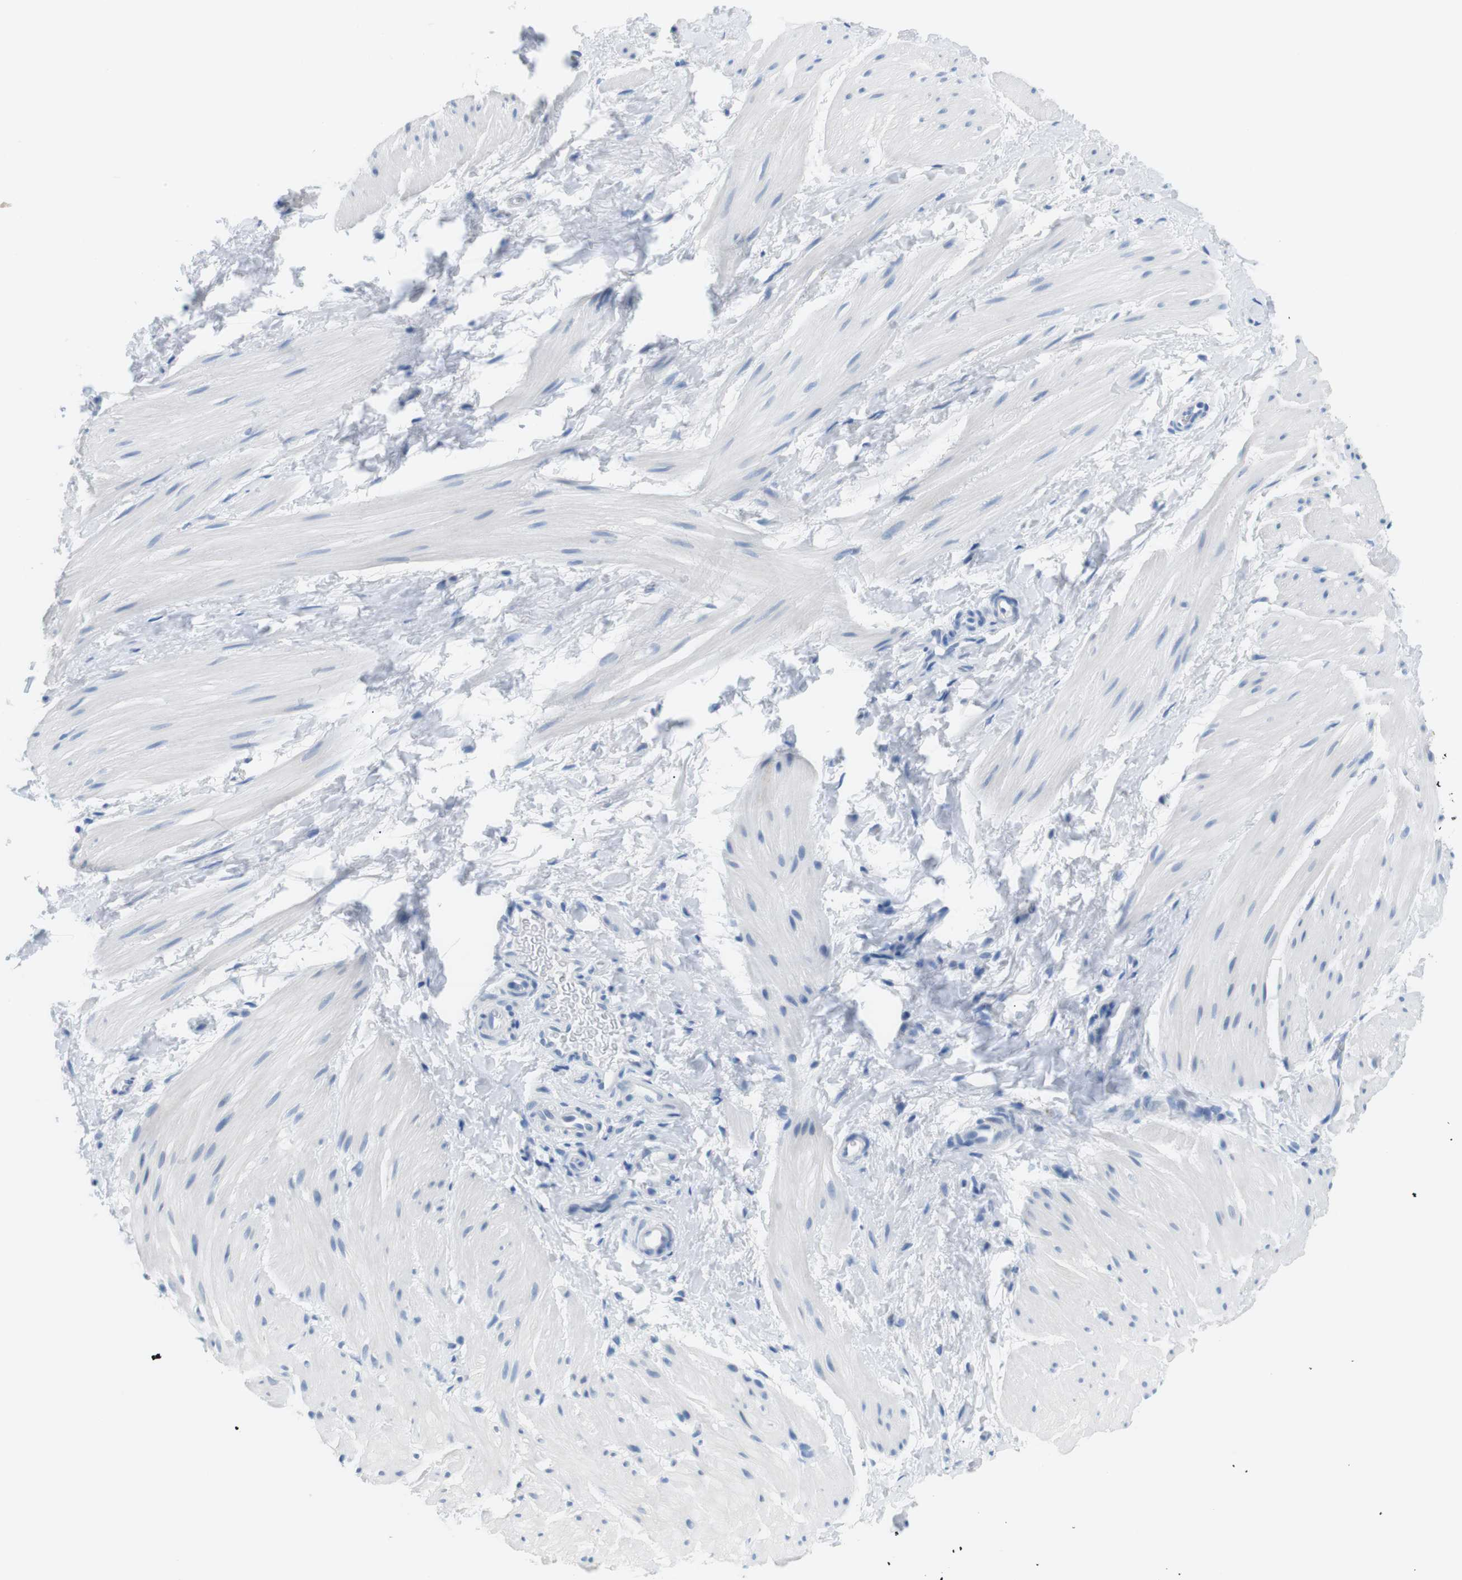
{"staining": {"intensity": "negative", "quantity": "none", "location": "none"}, "tissue": "smooth muscle", "cell_type": "Smooth muscle cells", "image_type": "normal", "snomed": [{"axis": "morphology", "description": "Normal tissue, NOS"}, {"axis": "topography", "description": "Smooth muscle"}], "caption": "Photomicrograph shows no protein staining in smooth muscle cells of unremarkable smooth muscle. (Brightfield microscopy of DAB immunohistochemistry (IHC) at high magnification).", "gene": "TNFRSF4", "patient": {"sex": "male", "age": 16}}